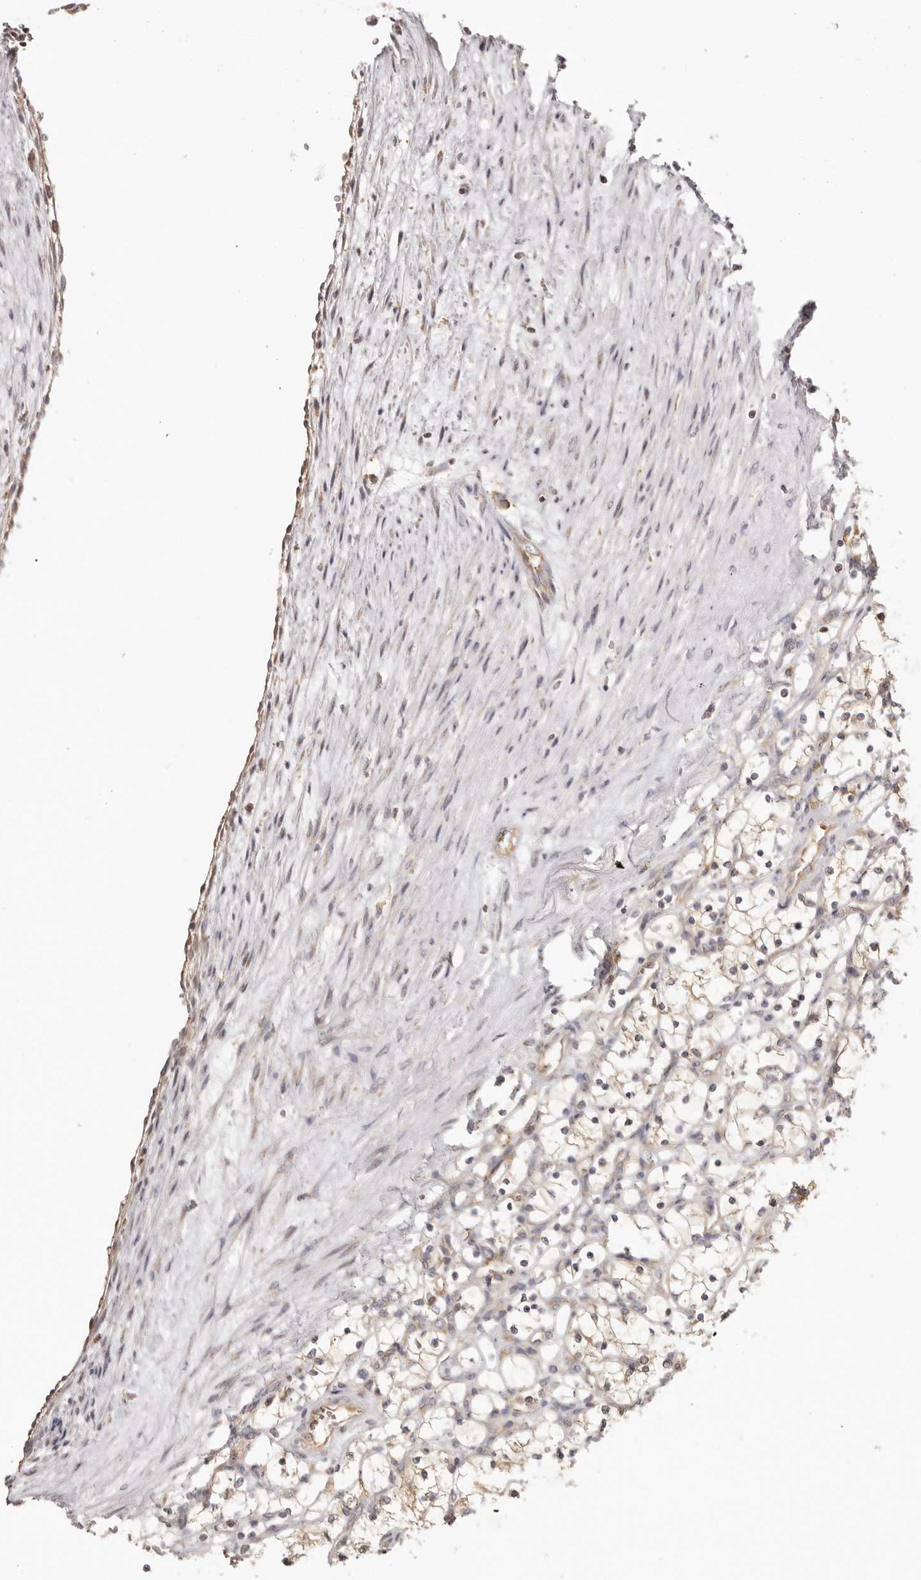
{"staining": {"intensity": "weak", "quantity": "<25%", "location": "cytoplasmic/membranous"}, "tissue": "renal cancer", "cell_type": "Tumor cells", "image_type": "cancer", "snomed": [{"axis": "morphology", "description": "Adenocarcinoma, NOS"}, {"axis": "topography", "description": "Kidney"}], "caption": "This is an immunohistochemistry histopathology image of renal cancer (adenocarcinoma). There is no positivity in tumor cells.", "gene": "EEF1E1", "patient": {"sex": "female", "age": 69}}